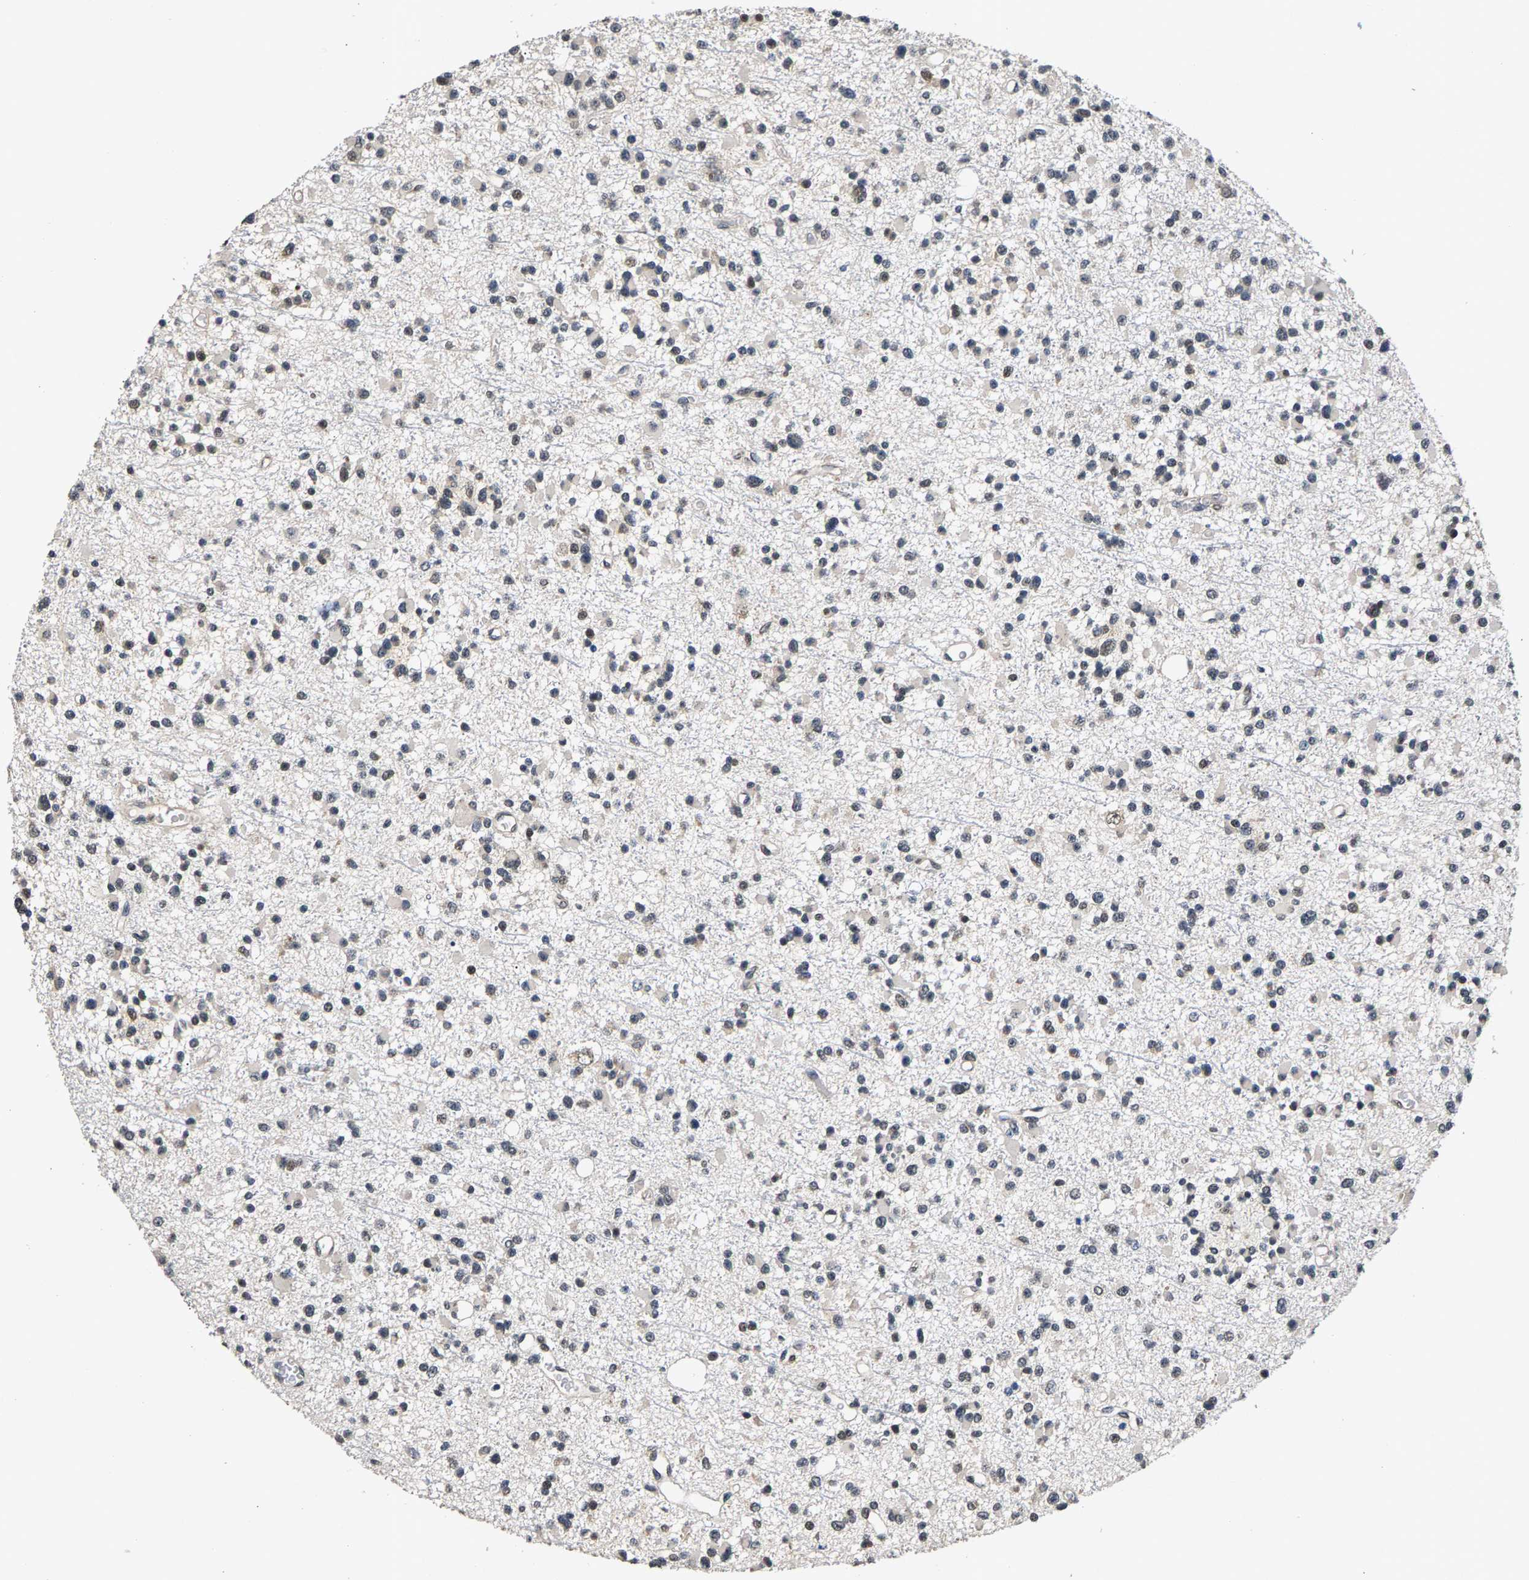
{"staining": {"intensity": "weak", "quantity": "<25%", "location": "nuclear"}, "tissue": "glioma", "cell_type": "Tumor cells", "image_type": "cancer", "snomed": [{"axis": "morphology", "description": "Glioma, malignant, Low grade"}, {"axis": "topography", "description": "Brain"}], "caption": "Tumor cells are negative for brown protein staining in glioma. Nuclei are stained in blue.", "gene": "RBM33", "patient": {"sex": "female", "age": 22}}